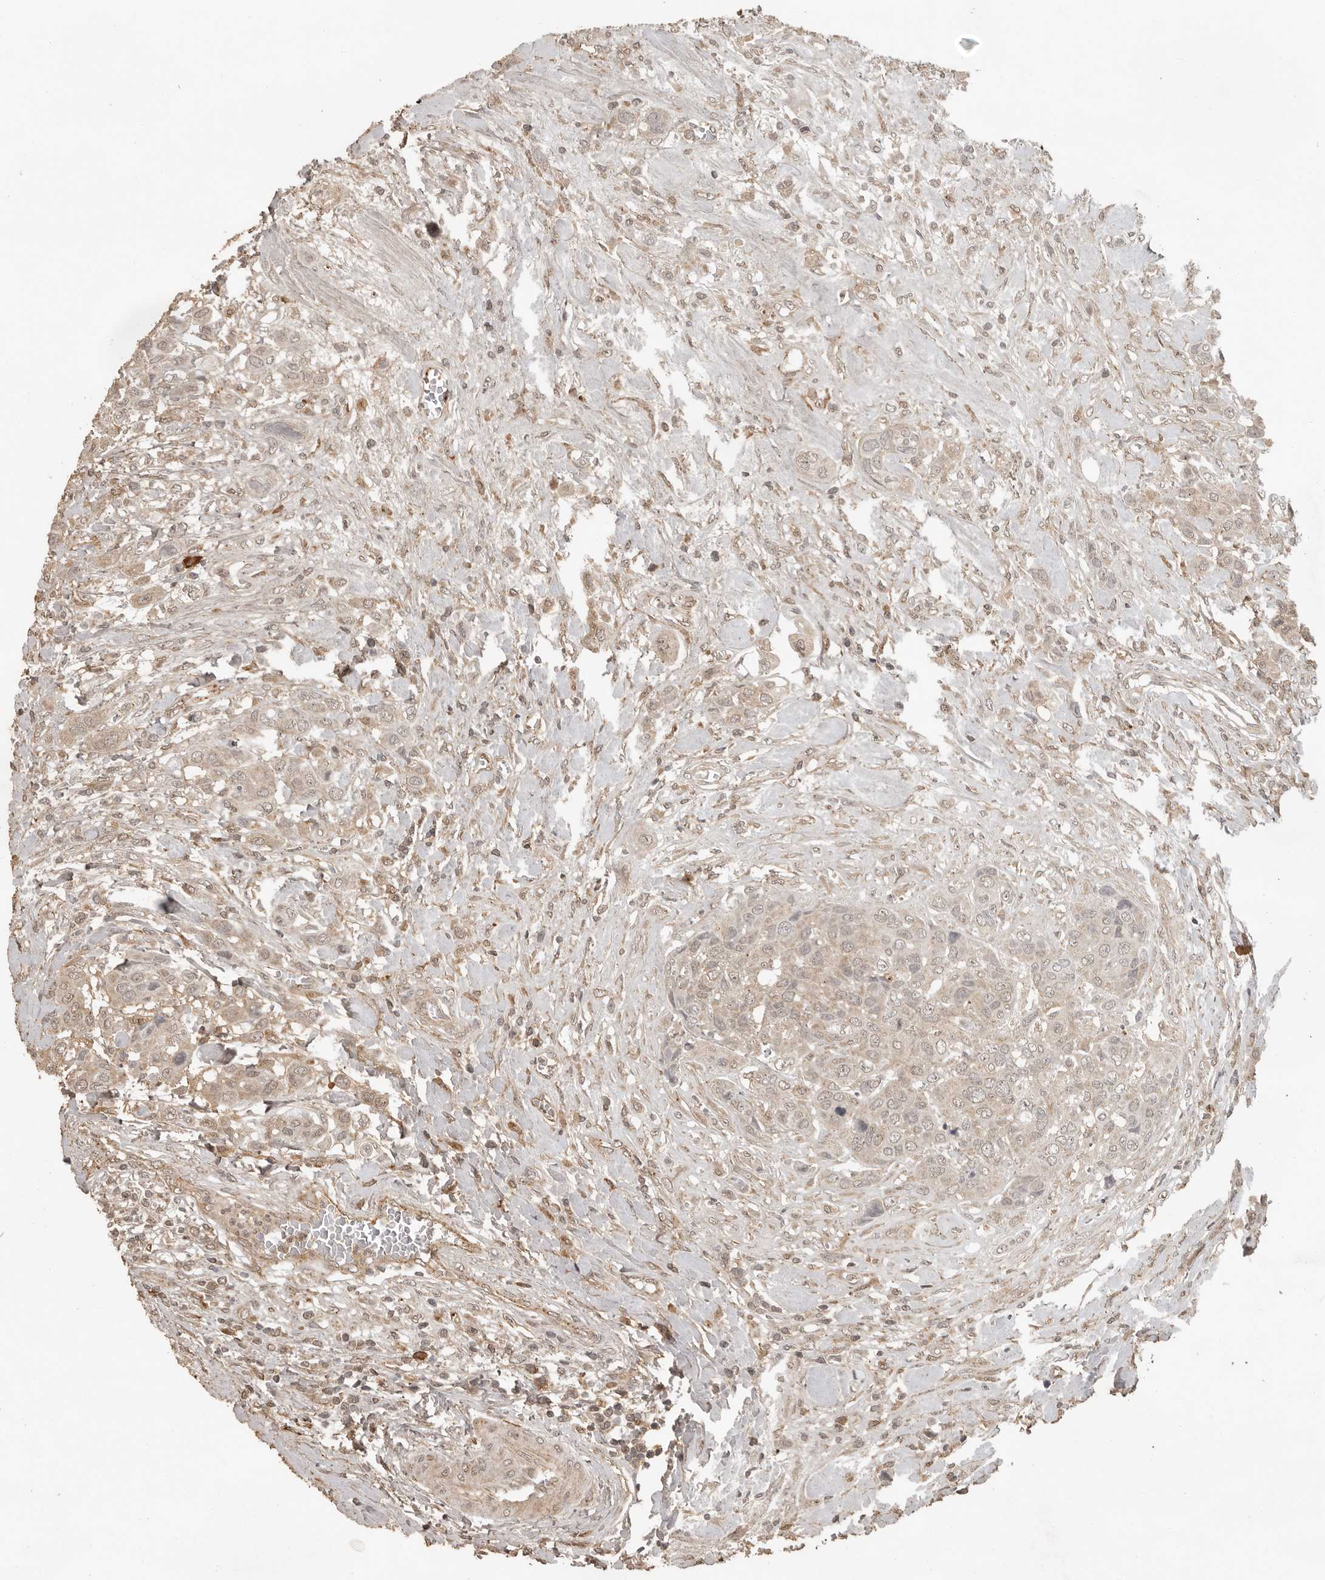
{"staining": {"intensity": "weak", "quantity": "25%-75%", "location": "cytoplasmic/membranous"}, "tissue": "urothelial cancer", "cell_type": "Tumor cells", "image_type": "cancer", "snomed": [{"axis": "morphology", "description": "Urothelial carcinoma, High grade"}, {"axis": "topography", "description": "Urinary bladder"}], "caption": "A micrograph showing weak cytoplasmic/membranous staining in about 25%-75% of tumor cells in urothelial cancer, as visualized by brown immunohistochemical staining.", "gene": "CTF1", "patient": {"sex": "male", "age": 50}}